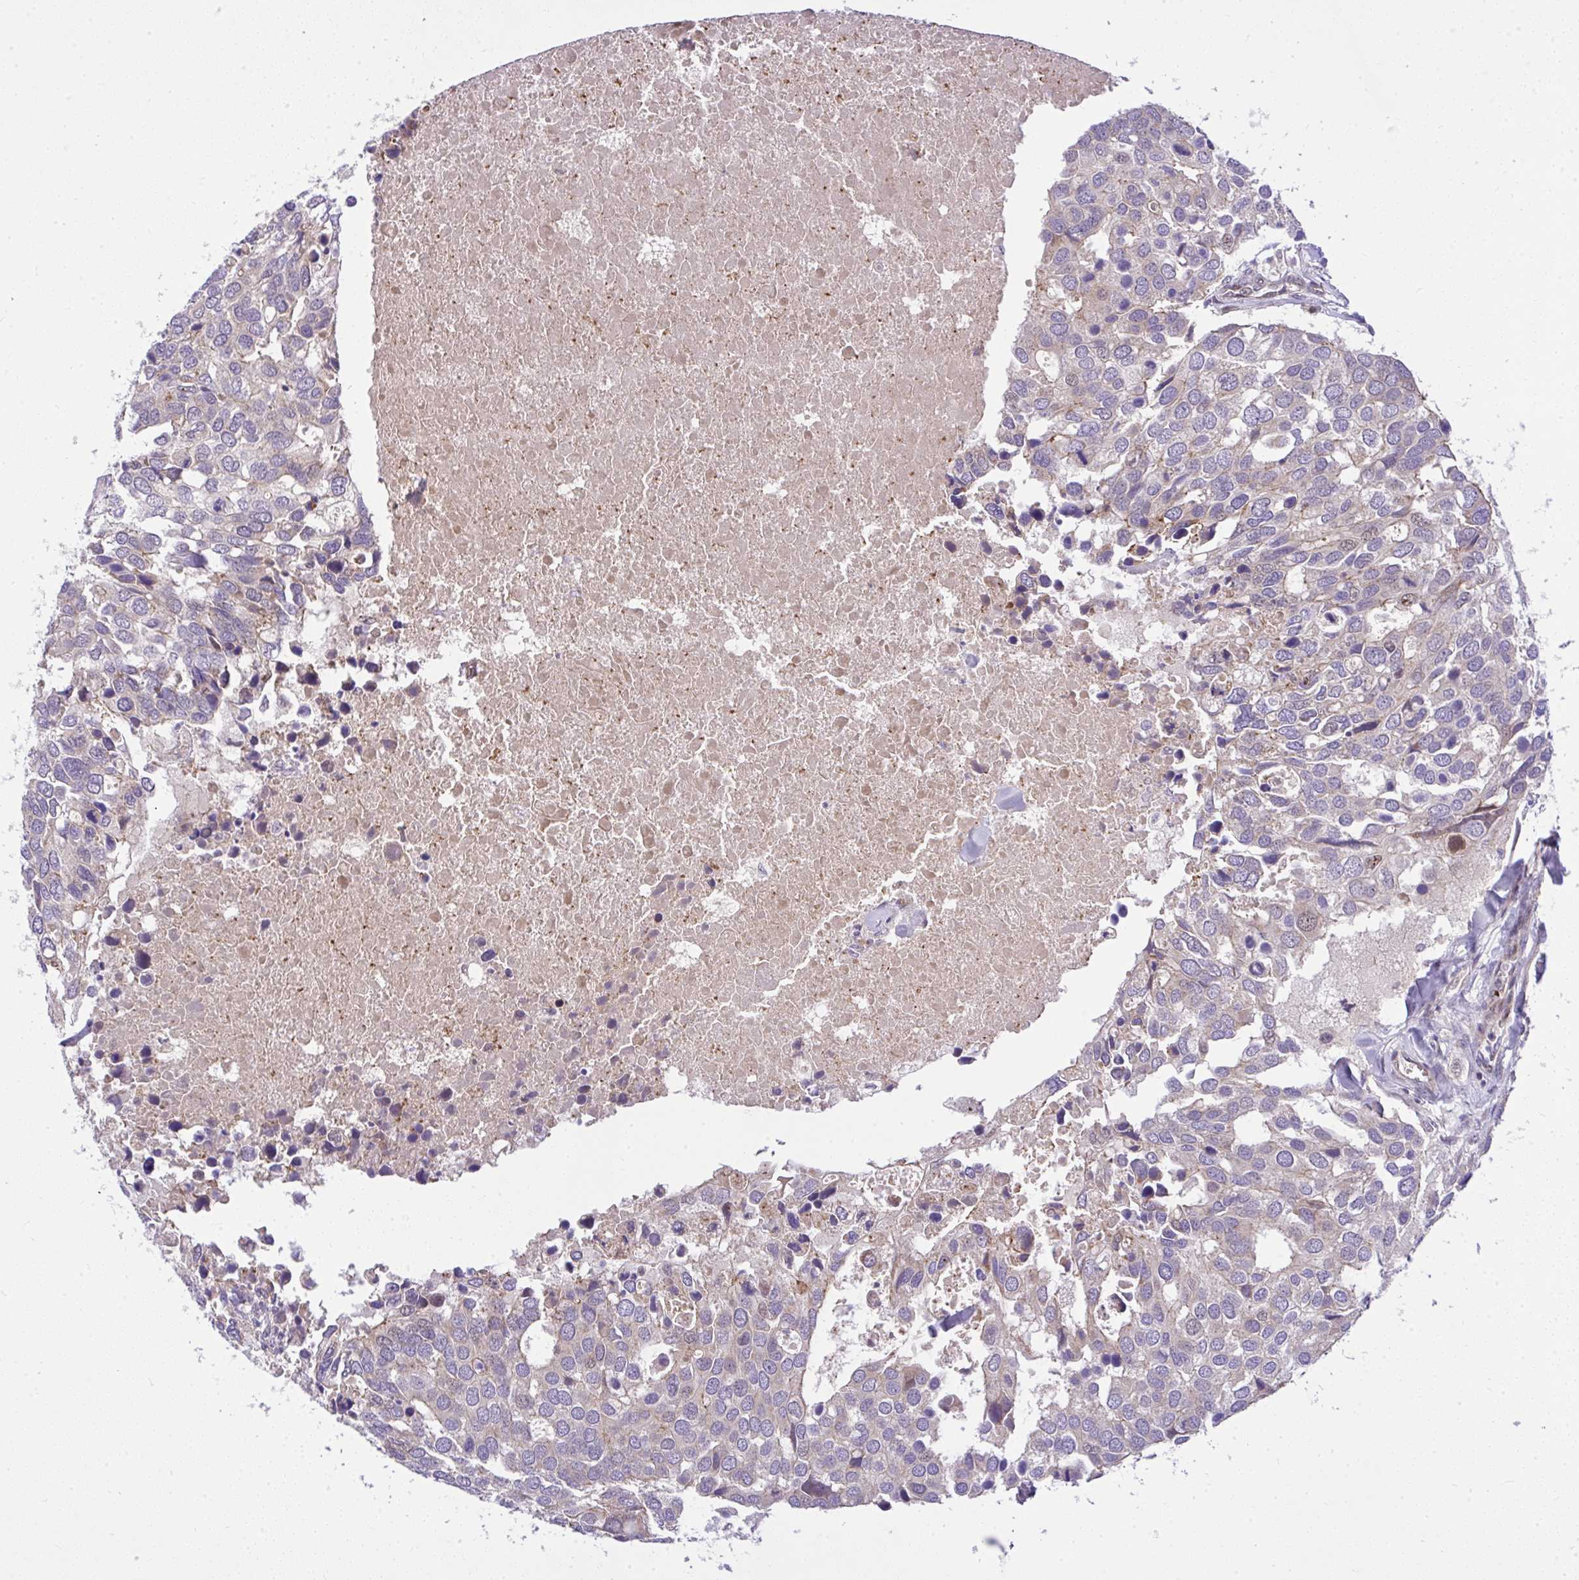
{"staining": {"intensity": "weak", "quantity": "<25%", "location": "cytoplasmic/membranous"}, "tissue": "breast cancer", "cell_type": "Tumor cells", "image_type": "cancer", "snomed": [{"axis": "morphology", "description": "Duct carcinoma"}, {"axis": "topography", "description": "Breast"}], "caption": "There is no significant positivity in tumor cells of breast cancer (intraductal carcinoma).", "gene": "CHIA", "patient": {"sex": "female", "age": 83}}